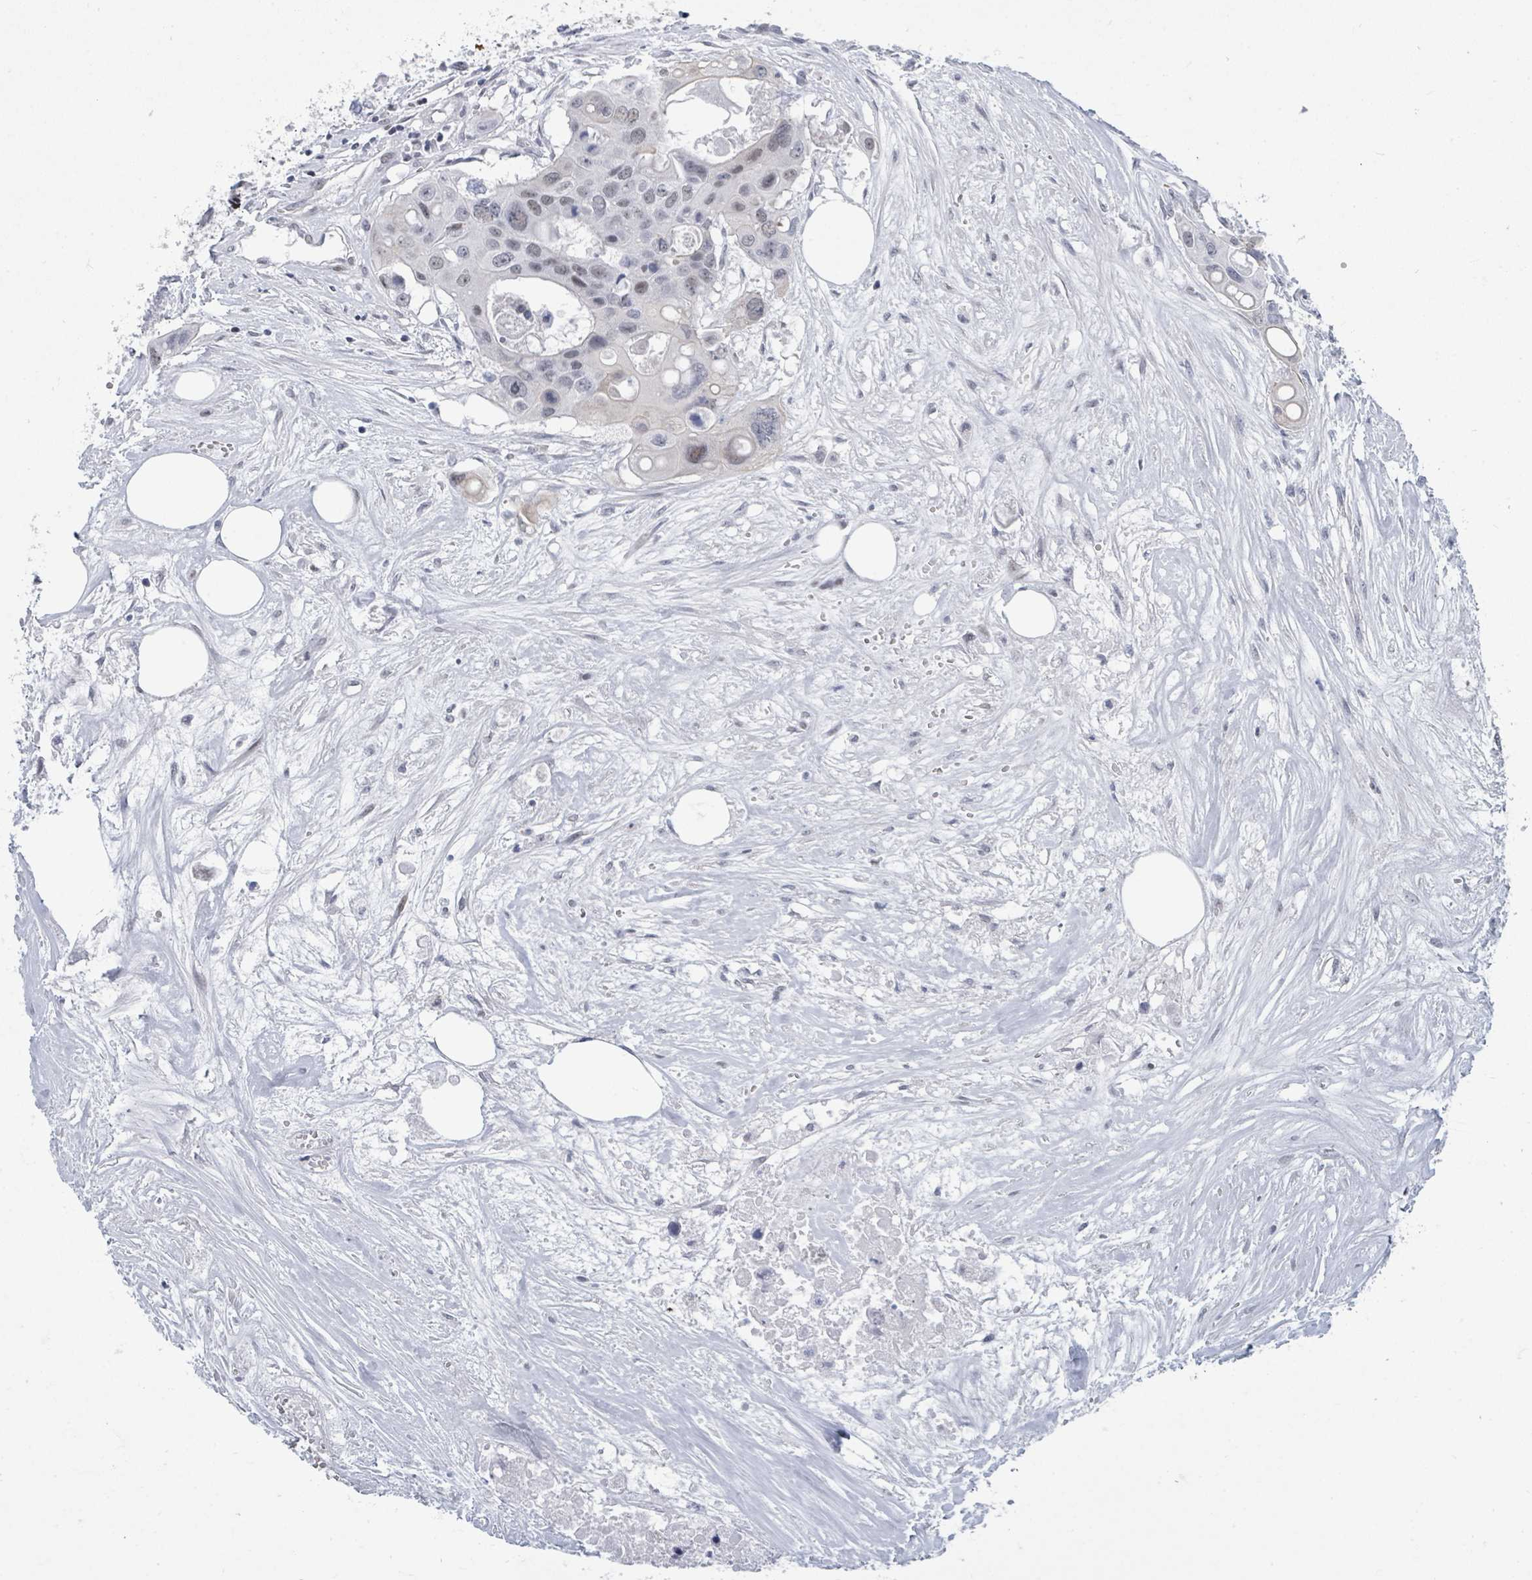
{"staining": {"intensity": "weak", "quantity": "25%-75%", "location": "nuclear"}, "tissue": "colorectal cancer", "cell_type": "Tumor cells", "image_type": "cancer", "snomed": [{"axis": "morphology", "description": "Adenocarcinoma, NOS"}, {"axis": "topography", "description": "Colon"}], "caption": "Protein staining of colorectal adenocarcinoma tissue demonstrates weak nuclear expression in approximately 25%-75% of tumor cells.", "gene": "CT45A5", "patient": {"sex": "male", "age": 77}}